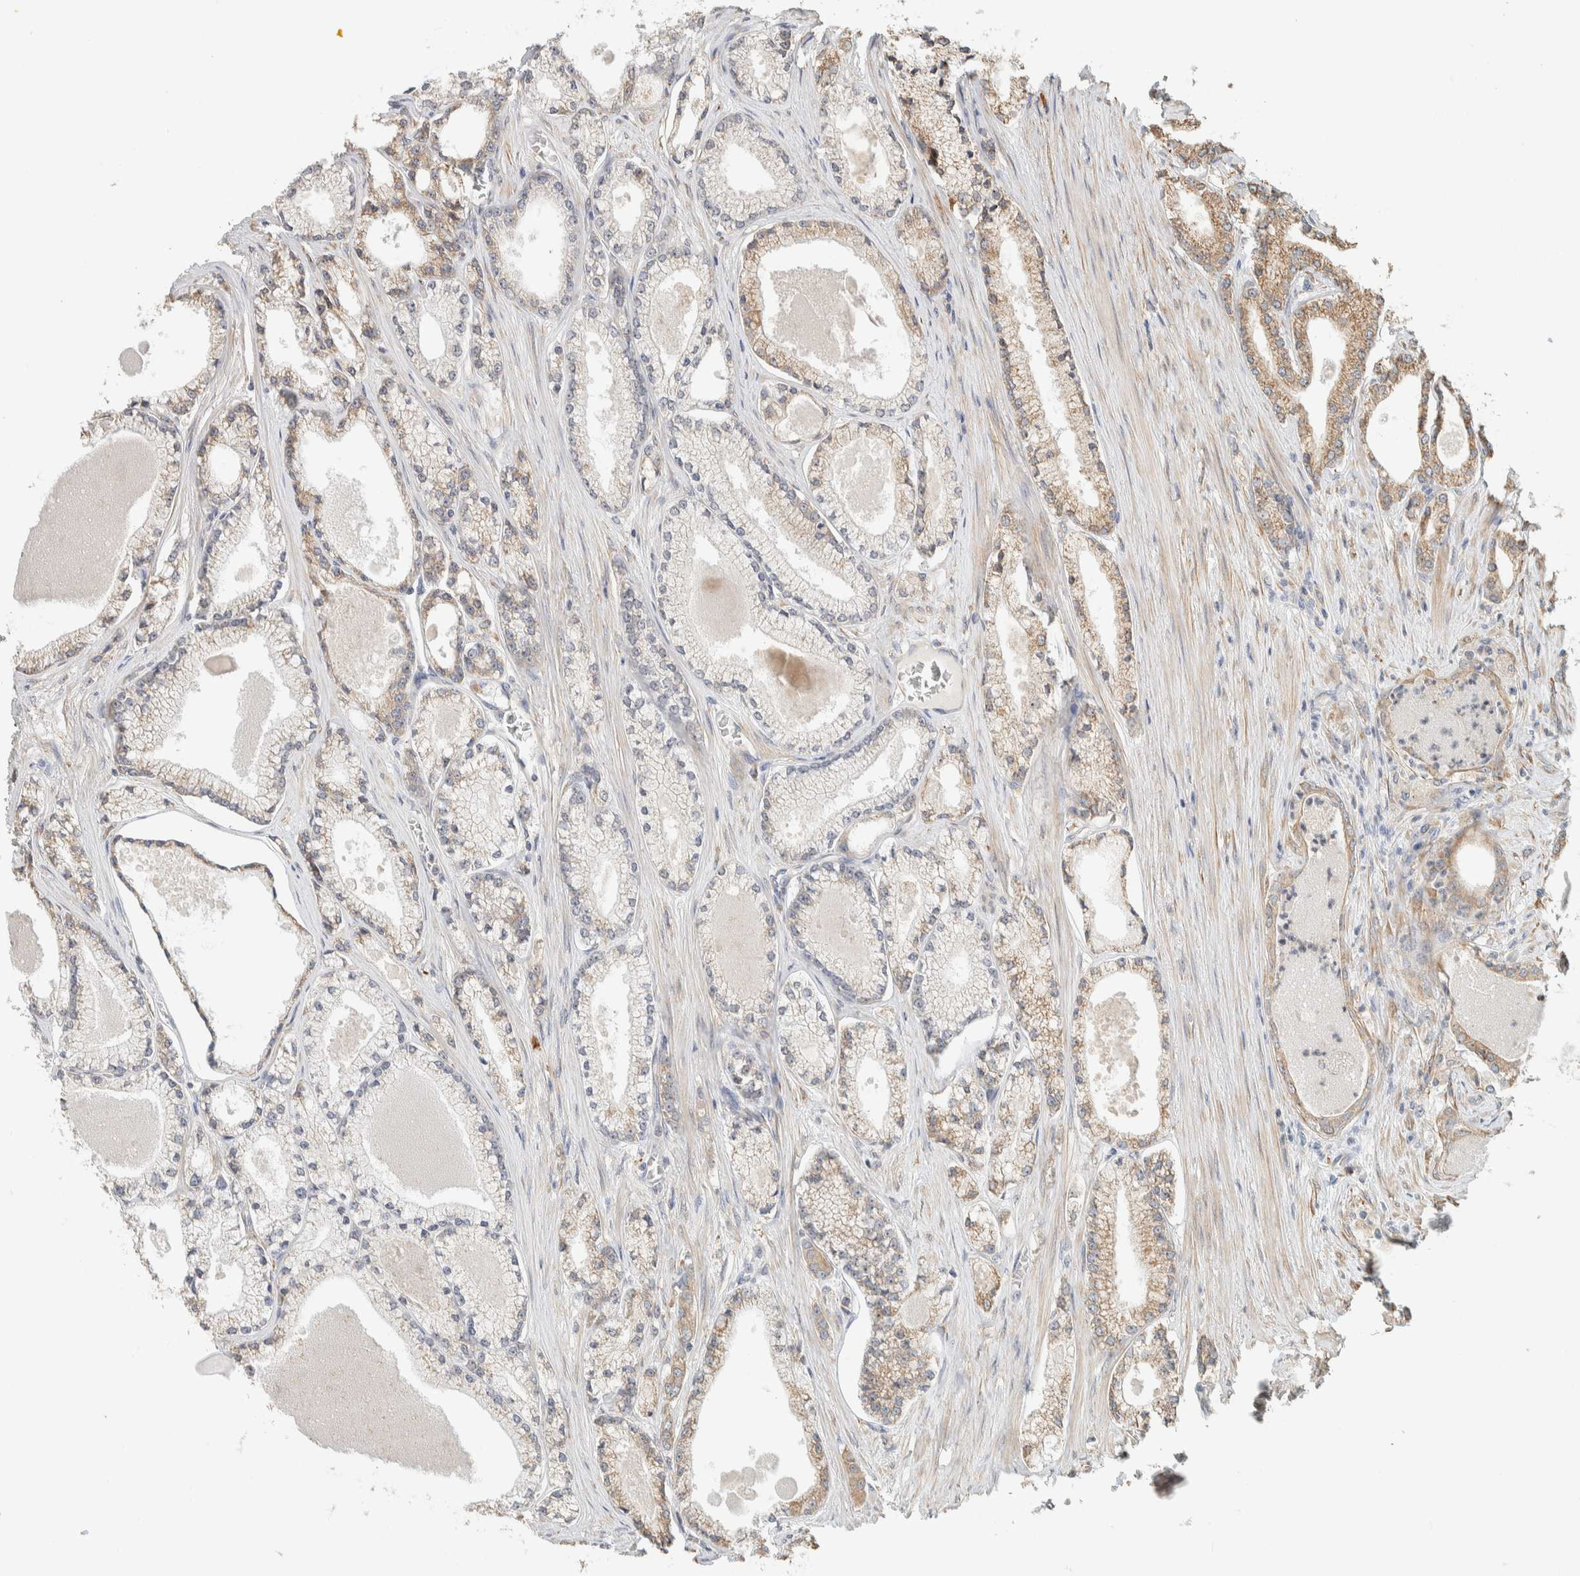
{"staining": {"intensity": "weak", "quantity": ">75%", "location": "cytoplasmic/membranous"}, "tissue": "prostate cancer", "cell_type": "Tumor cells", "image_type": "cancer", "snomed": [{"axis": "morphology", "description": "Adenocarcinoma, High grade"}, {"axis": "topography", "description": "Prostate"}], "caption": "Weak cytoplasmic/membranous expression for a protein is present in about >75% of tumor cells of prostate cancer (adenocarcinoma (high-grade)) using immunohistochemistry.", "gene": "KLHL40", "patient": {"sex": "male", "age": 71}}